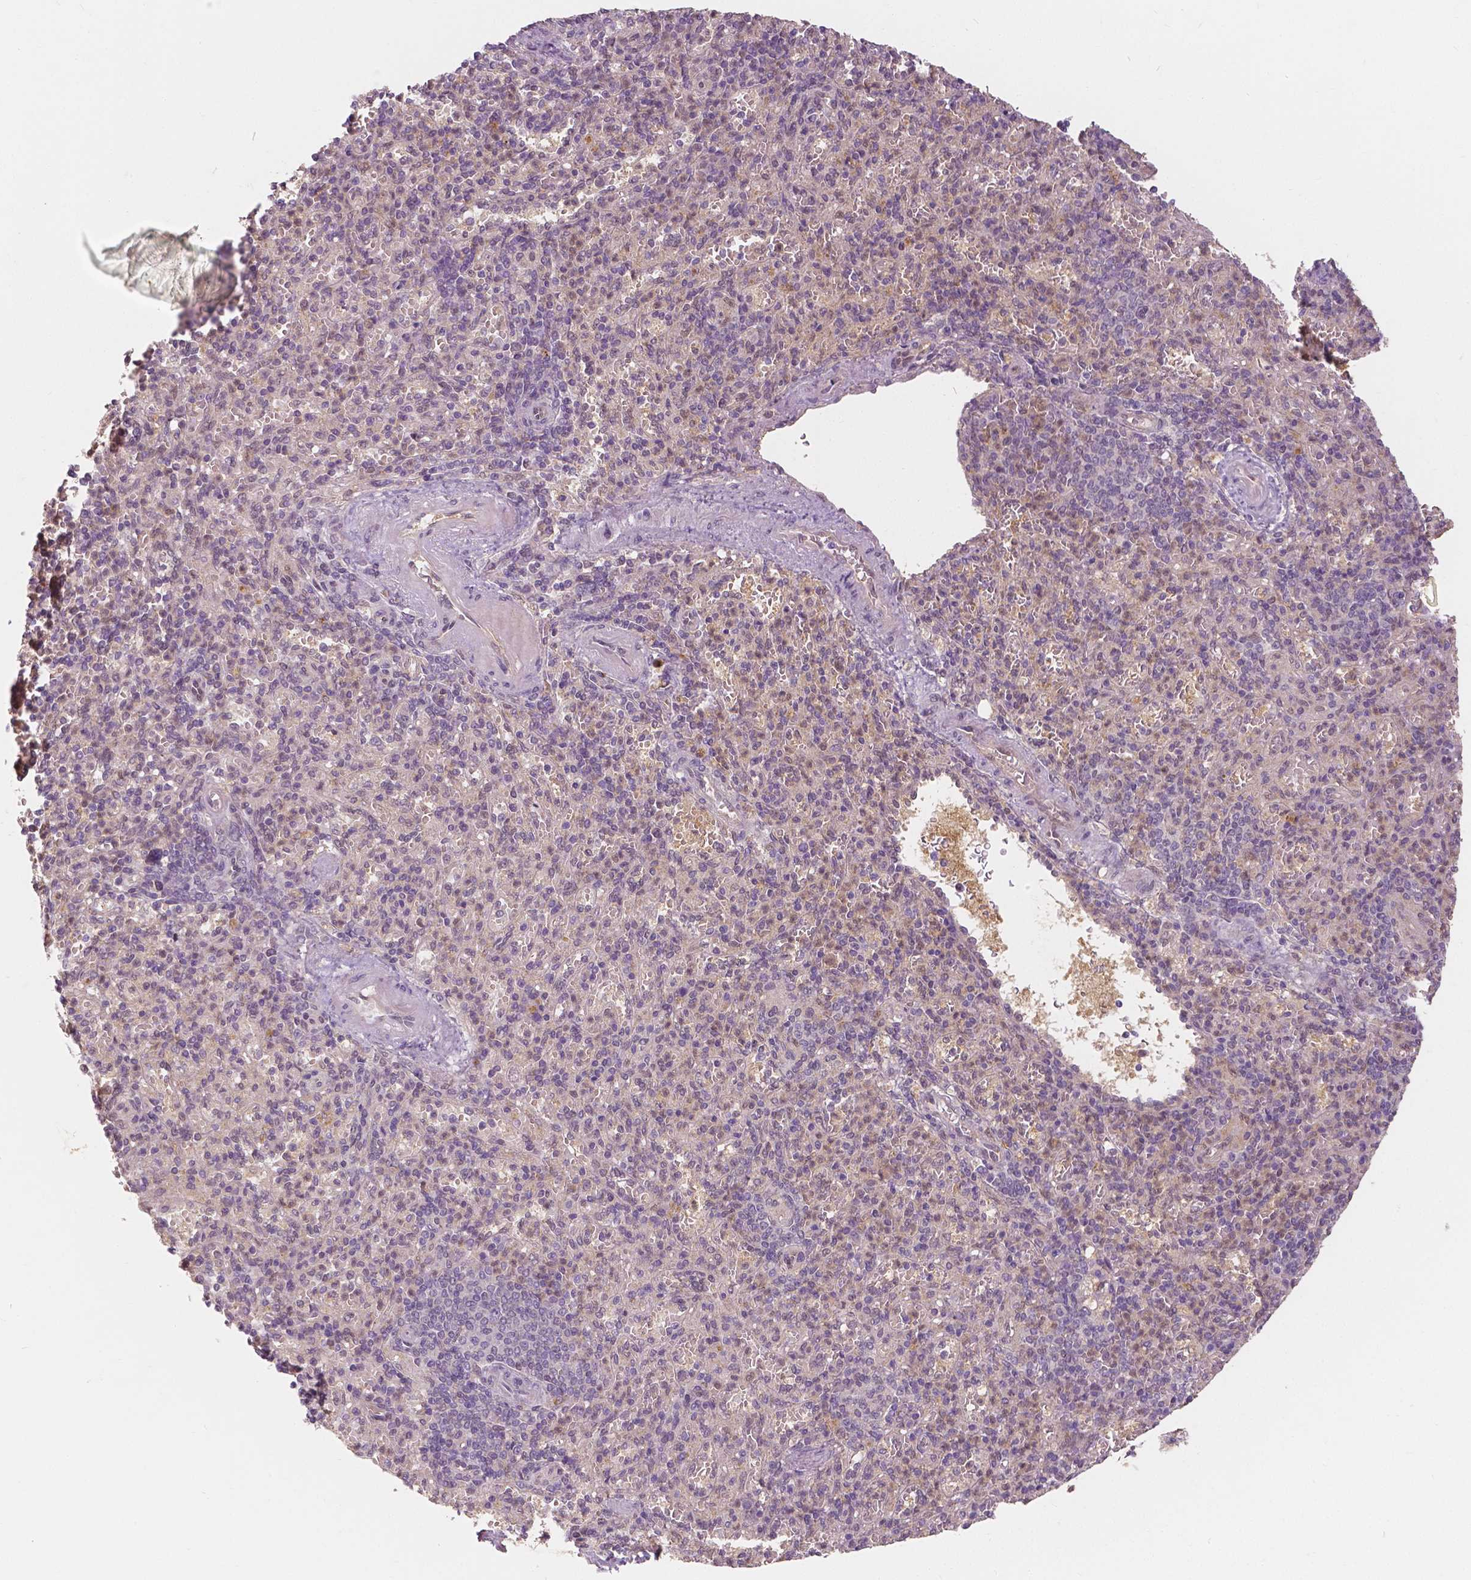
{"staining": {"intensity": "weak", "quantity": "25%-75%", "location": "cytoplasmic/membranous,nuclear"}, "tissue": "spleen", "cell_type": "Cells in red pulp", "image_type": "normal", "snomed": [{"axis": "morphology", "description": "Normal tissue, NOS"}, {"axis": "topography", "description": "Spleen"}], "caption": "Cells in red pulp display low levels of weak cytoplasmic/membranous,nuclear staining in about 25%-75% of cells in unremarkable human spleen.", "gene": "NAPRT", "patient": {"sex": "female", "age": 74}}